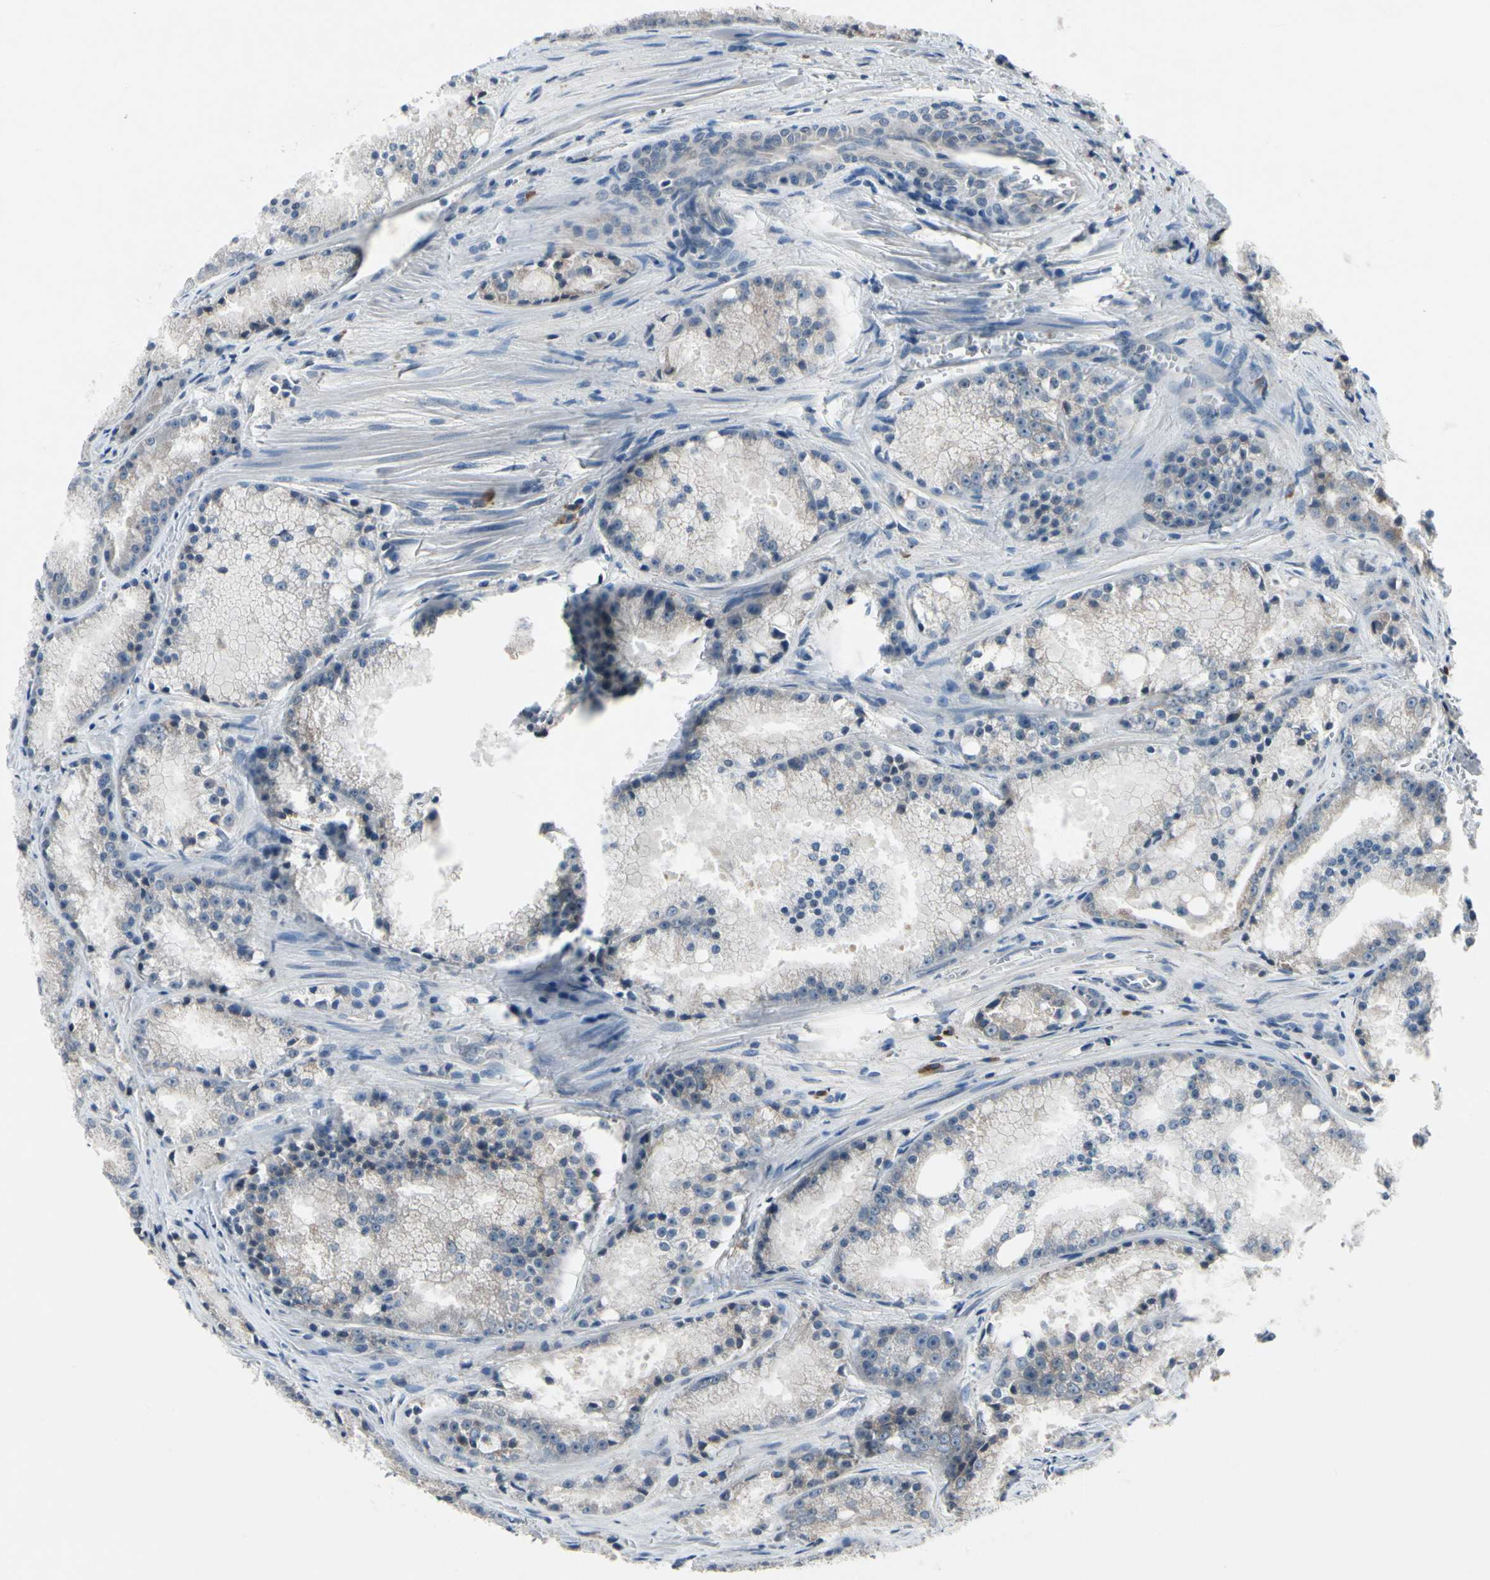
{"staining": {"intensity": "weak", "quantity": "25%-75%", "location": "cytoplasmic/membranous"}, "tissue": "prostate cancer", "cell_type": "Tumor cells", "image_type": "cancer", "snomed": [{"axis": "morphology", "description": "Adenocarcinoma, Low grade"}, {"axis": "topography", "description": "Prostate"}], "caption": "Prostate low-grade adenocarcinoma stained for a protein reveals weak cytoplasmic/membranous positivity in tumor cells.", "gene": "SELENOK", "patient": {"sex": "male", "age": 64}}